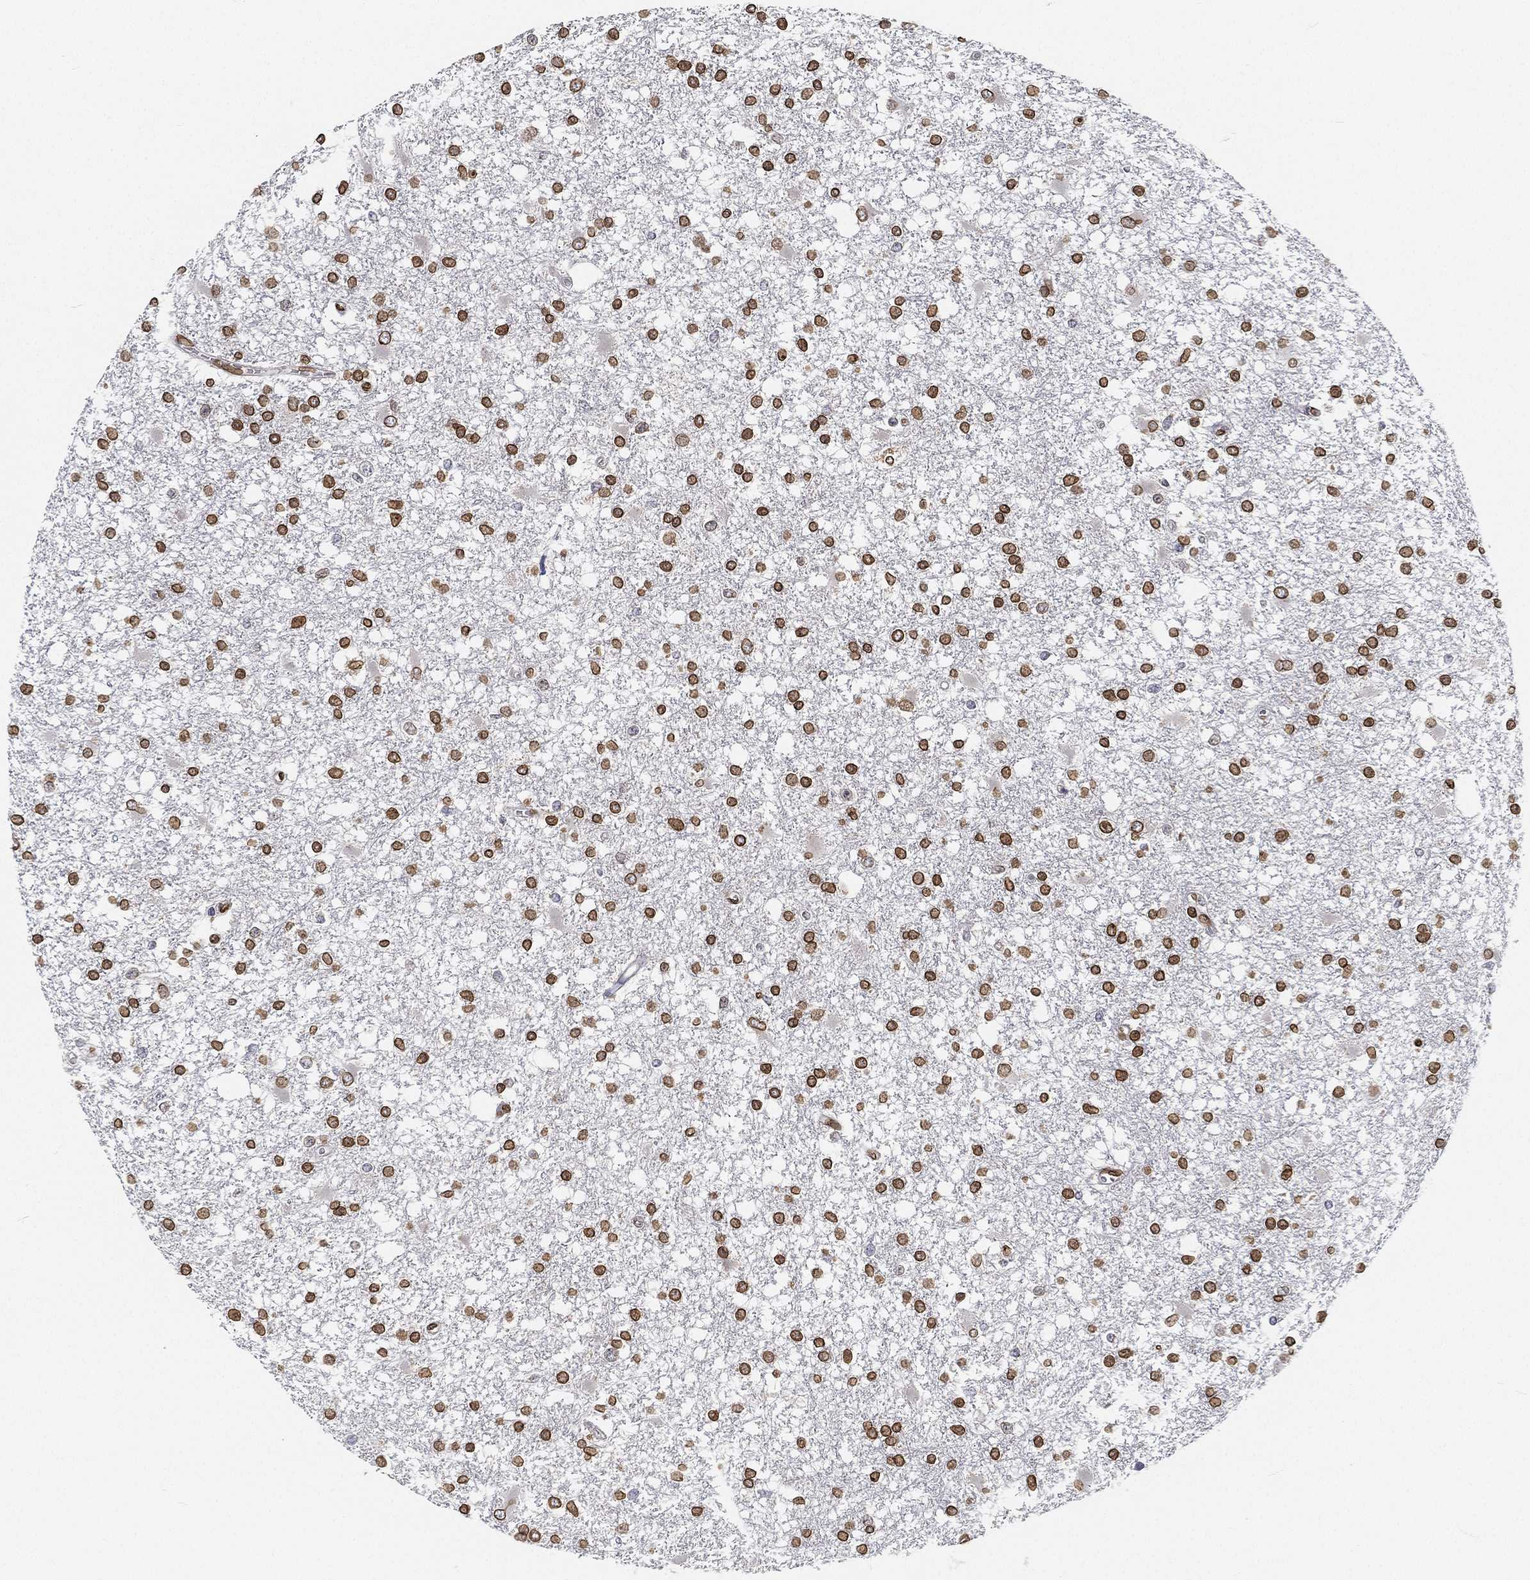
{"staining": {"intensity": "strong", "quantity": ">75%", "location": "cytoplasmic/membranous,nuclear"}, "tissue": "glioma", "cell_type": "Tumor cells", "image_type": "cancer", "snomed": [{"axis": "morphology", "description": "Glioma, malignant, High grade"}, {"axis": "topography", "description": "Cerebral cortex"}], "caption": "The immunohistochemical stain labels strong cytoplasmic/membranous and nuclear staining in tumor cells of malignant high-grade glioma tissue.", "gene": "PALB2", "patient": {"sex": "male", "age": 79}}